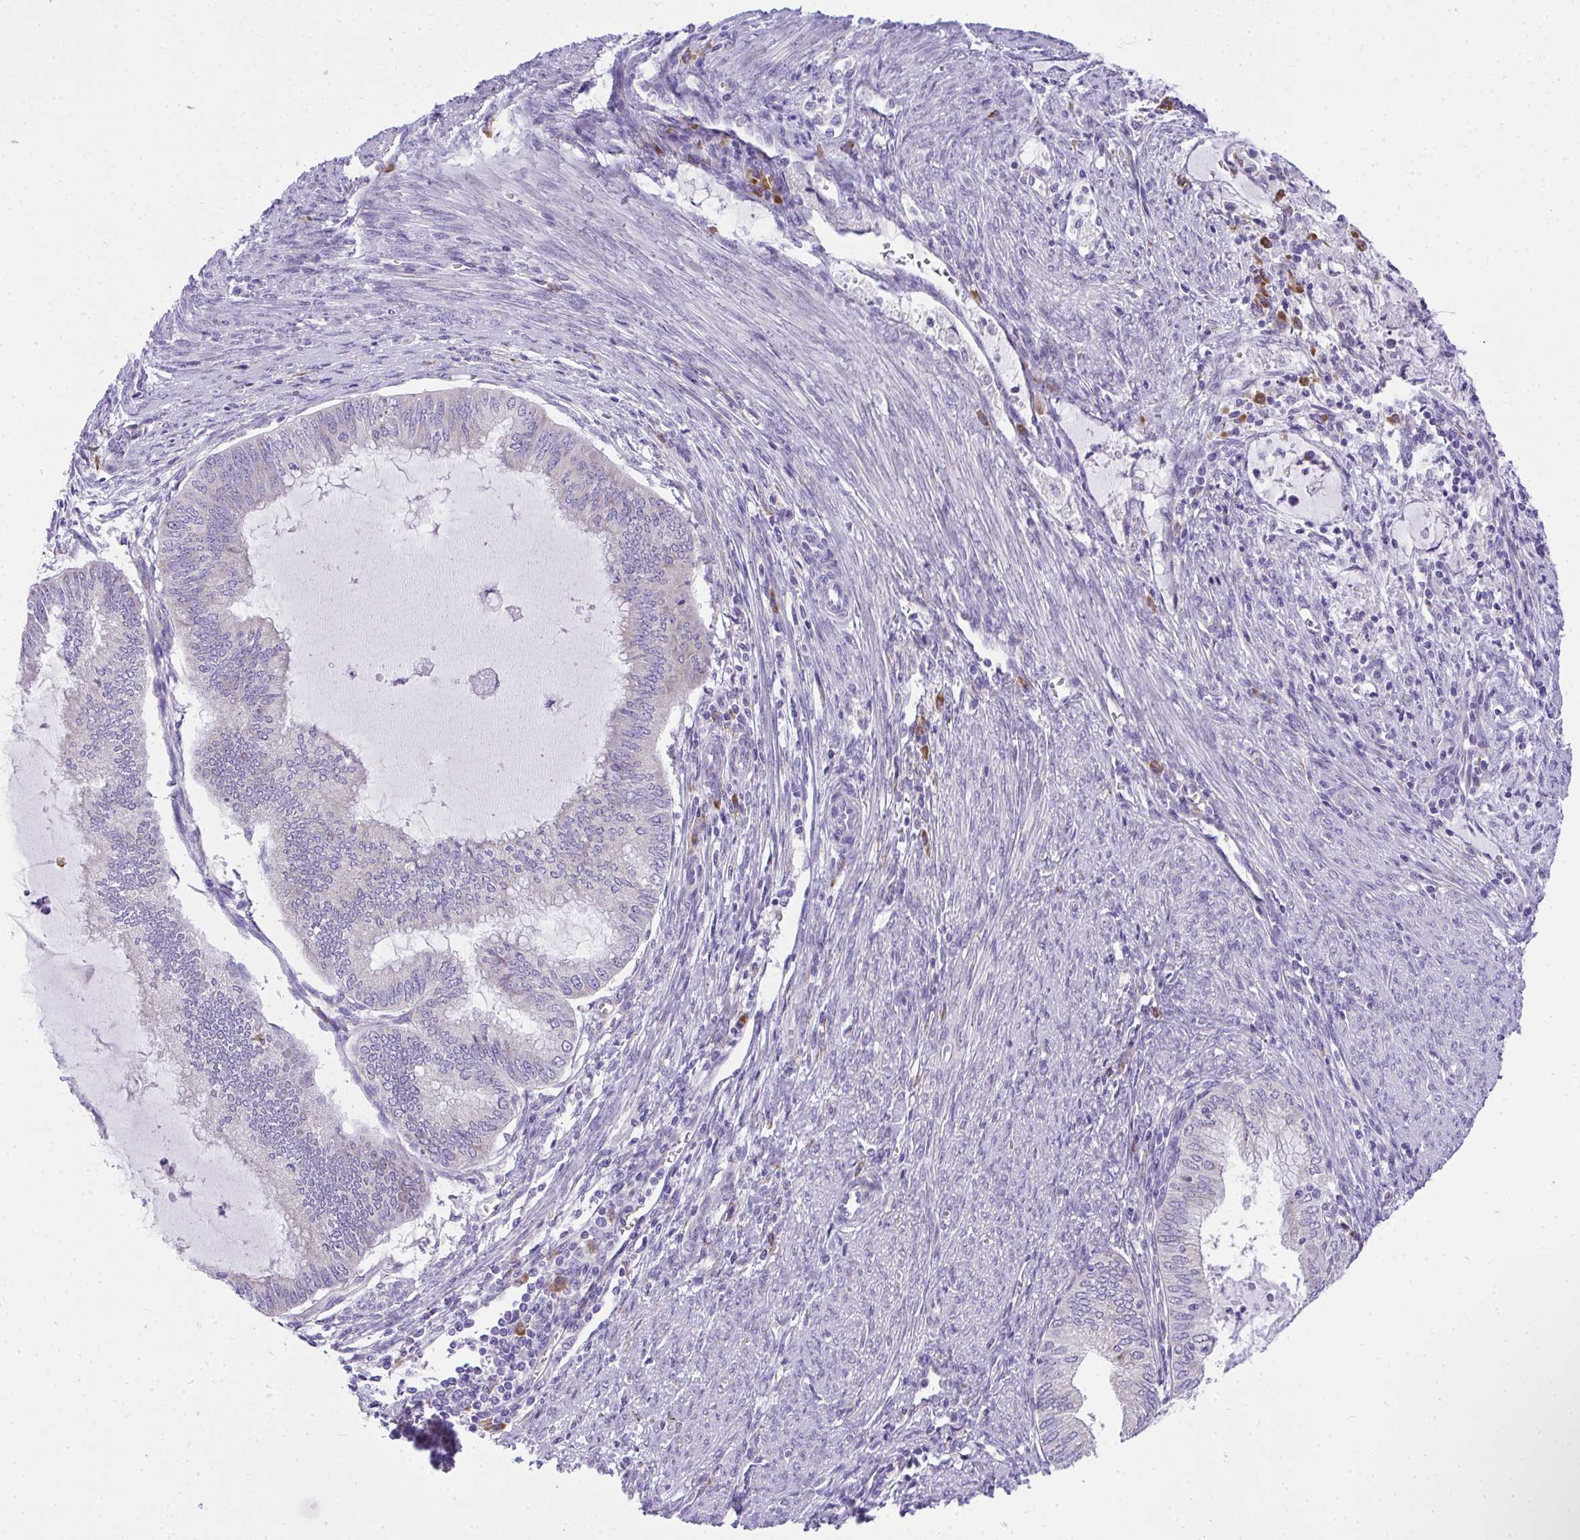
{"staining": {"intensity": "negative", "quantity": "none", "location": "none"}, "tissue": "endometrial cancer", "cell_type": "Tumor cells", "image_type": "cancer", "snomed": [{"axis": "morphology", "description": "Adenocarcinoma, NOS"}, {"axis": "topography", "description": "Endometrium"}], "caption": "Tumor cells show no significant protein positivity in endometrial cancer (adenocarcinoma).", "gene": "ADRA2C", "patient": {"sex": "female", "age": 79}}